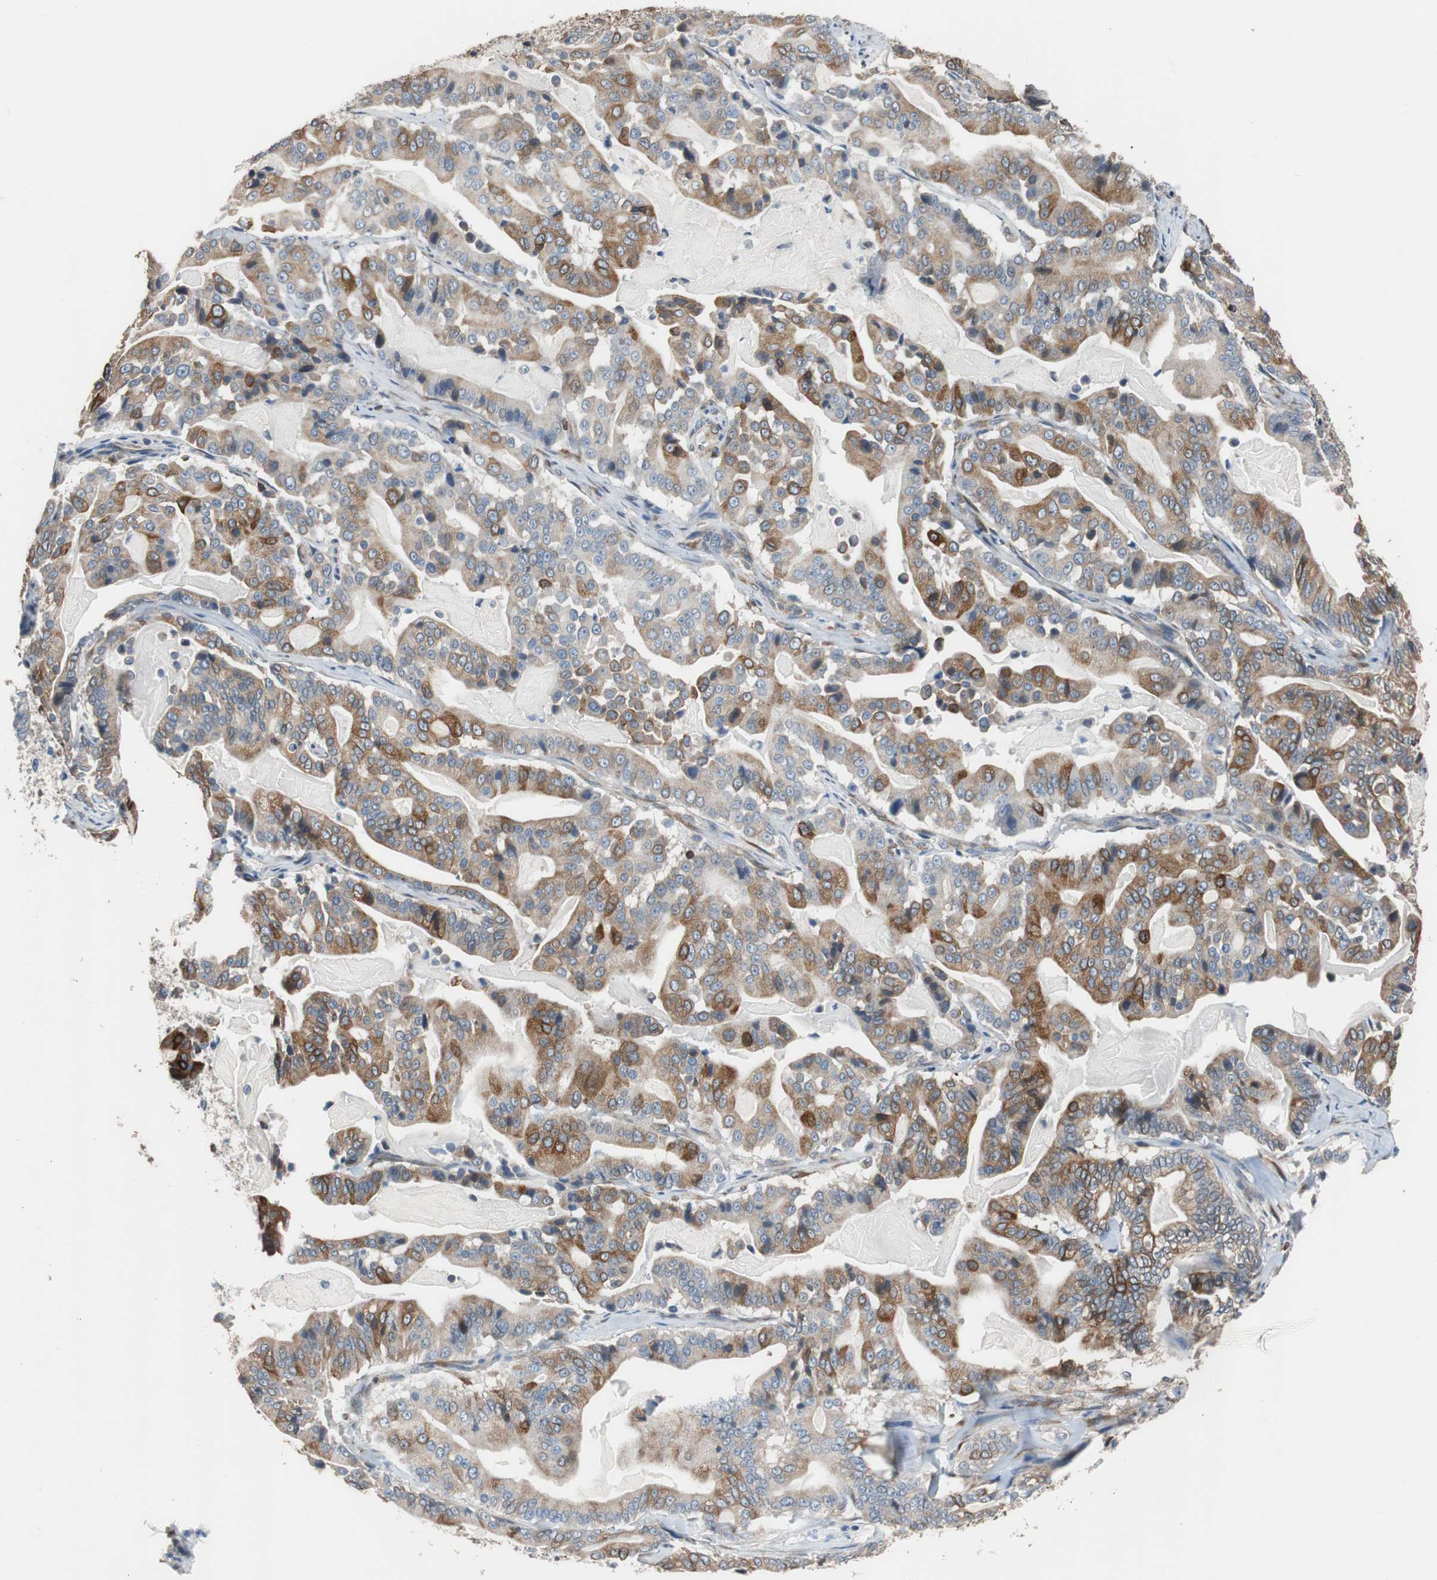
{"staining": {"intensity": "moderate", "quantity": ">75%", "location": "cytoplasmic/membranous"}, "tissue": "pancreatic cancer", "cell_type": "Tumor cells", "image_type": "cancer", "snomed": [{"axis": "morphology", "description": "Adenocarcinoma, NOS"}, {"axis": "topography", "description": "Pancreas"}], "caption": "Immunohistochemistry (IHC) of human pancreatic adenocarcinoma displays medium levels of moderate cytoplasmic/membranous expression in about >75% of tumor cells.", "gene": "PBXIP1", "patient": {"sex": "male", "age": 63}}